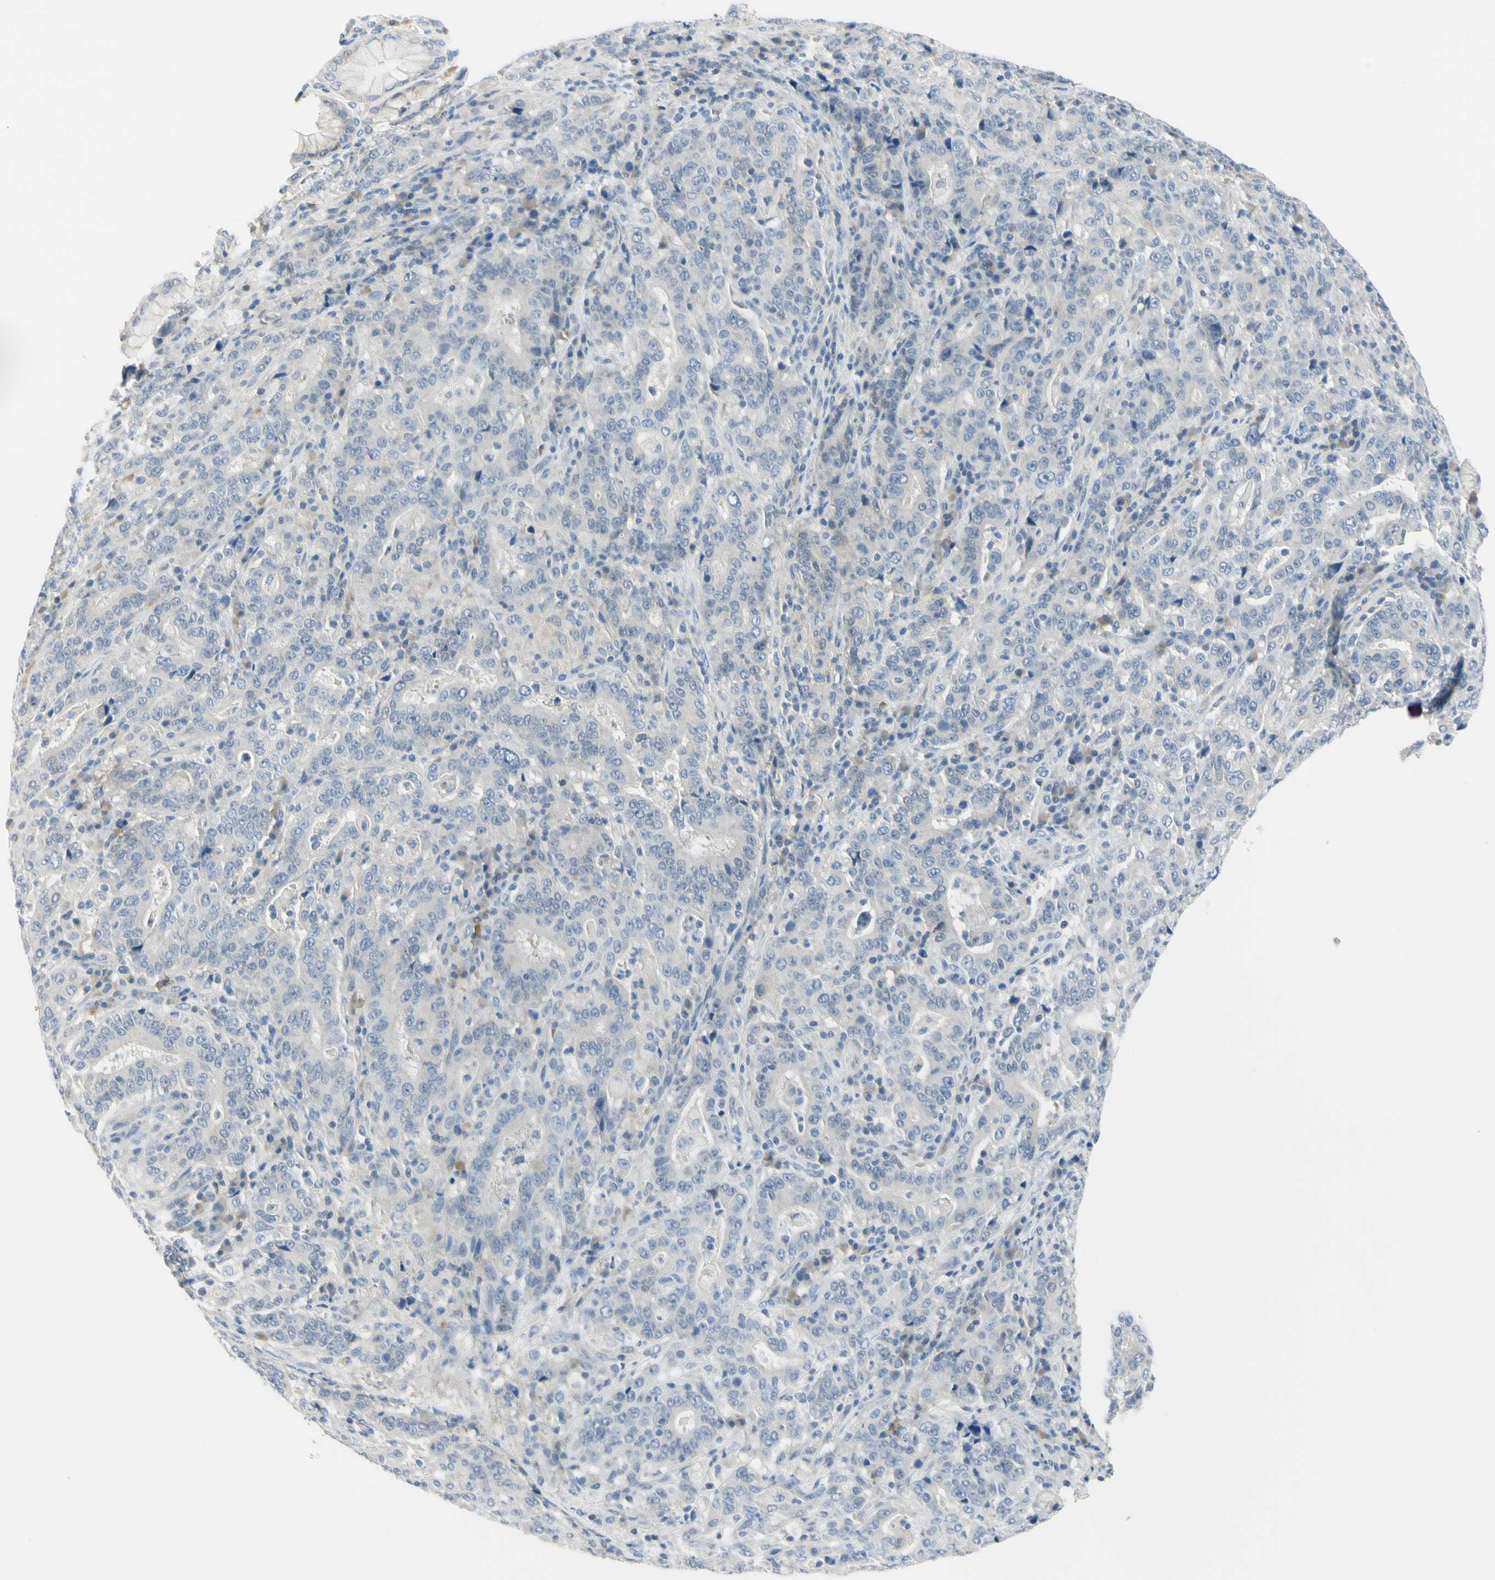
{"staining": {"intensity": "negative", "quantity": "none", "location": "none"}, "tissue": "stomach cancer", "cell_type": "Tumor cells", "image_type": "cancer", "snomed": [{"axis": "morphology", "description": "Normal tissue, NOS"}, {"axis": "morphology", "description": "Adenocarcinoma, NOS"}, {"axis": "topography", "description": "Stomach, upper"}, {"axis": "topography", "description": "Stomach"}], "caption": "A histopathology image of stomach cancer stained for a protein demonstrates no brown staining in tumor cells.", "gene": "ASB9", "patient": {"sex": "male", "age": 59}}